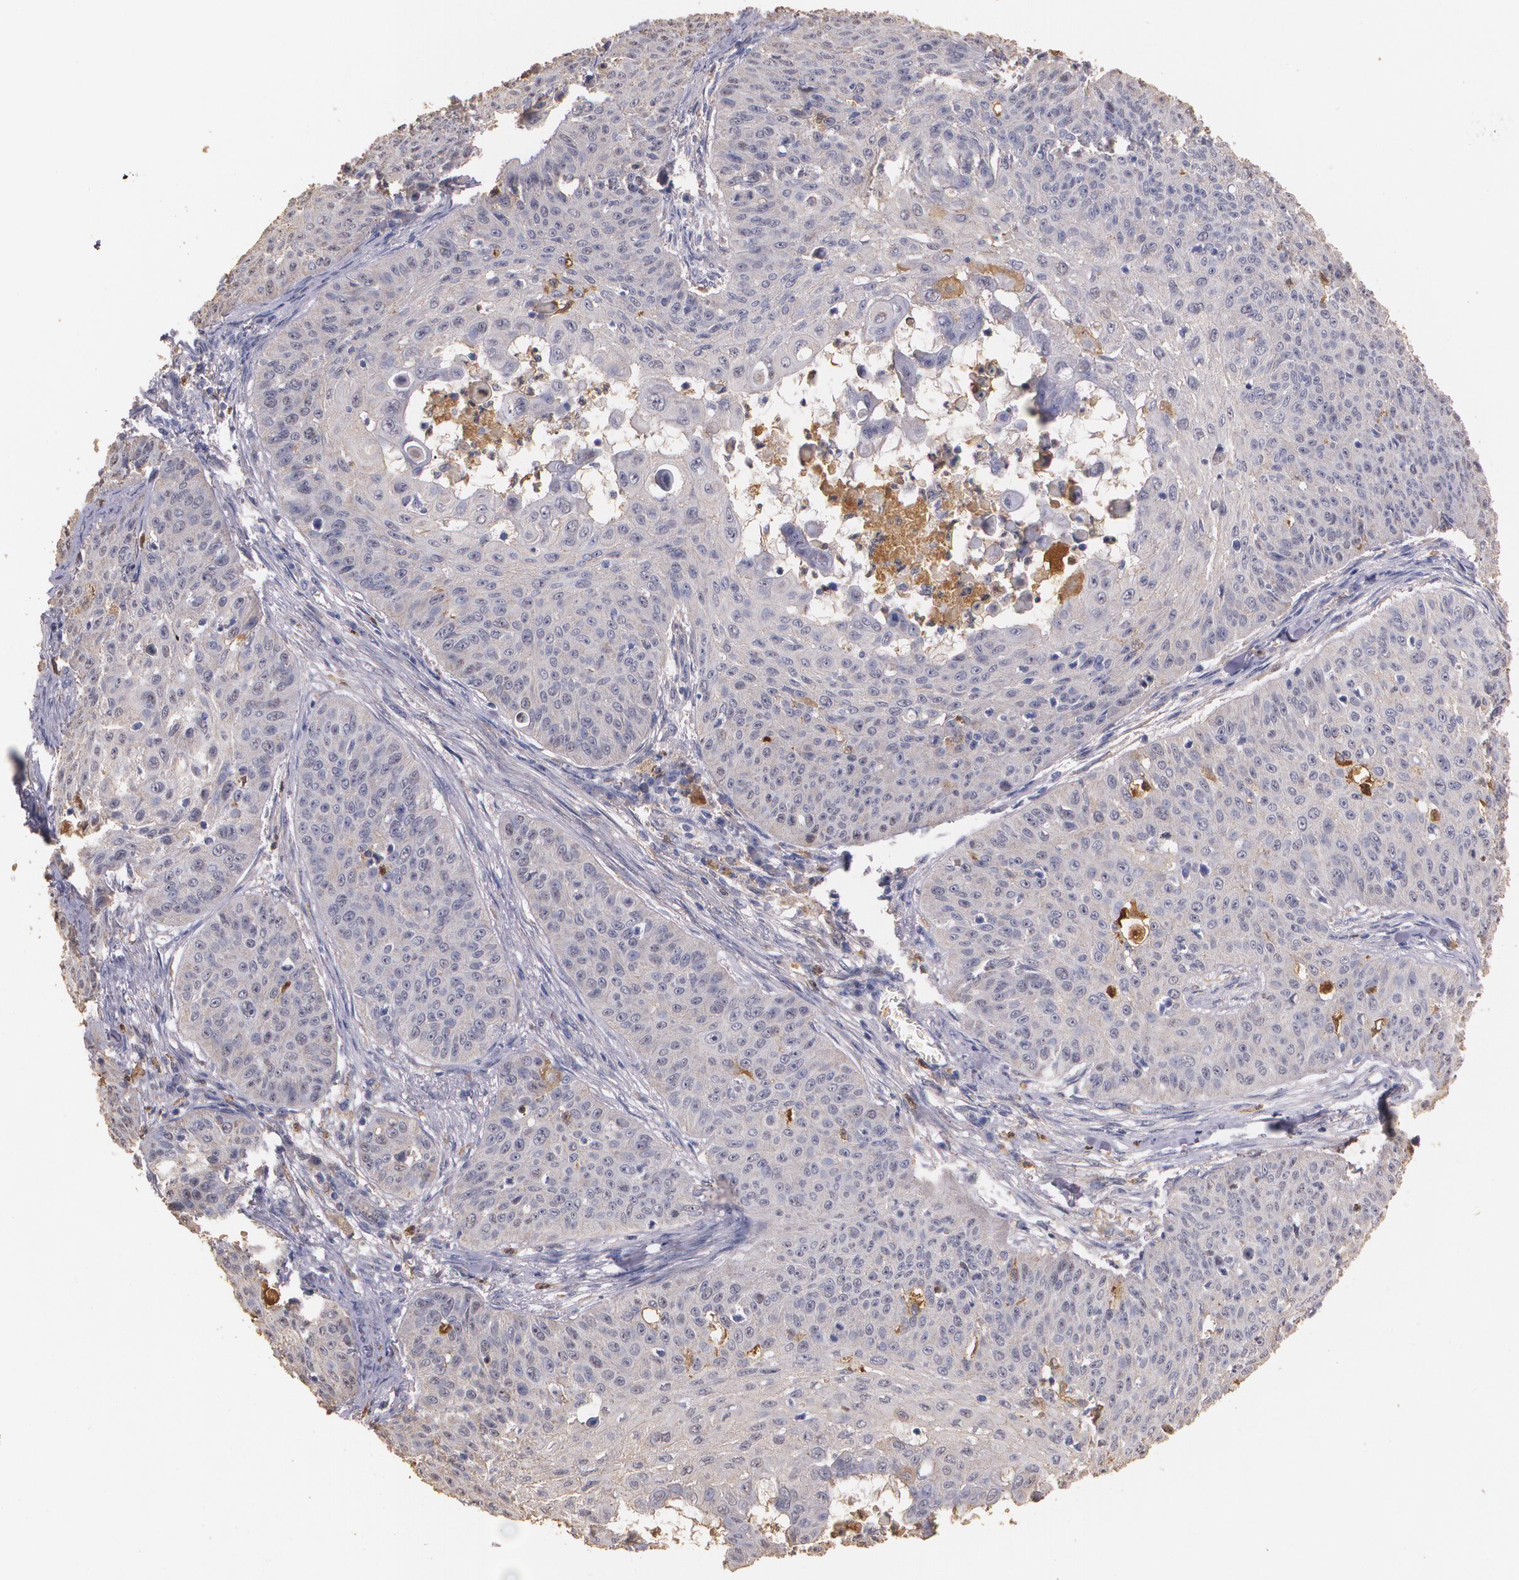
{"staining": {"intensity": "weak", "quantity": "25%-75%", "location": "cytoplasmic/membranous"}, "tissue": "skin cancer", "cell_type": "Tumor cells", "image_type": "cancer", "snomed": [{"axis": "morphology", "description": "Squamous cell carcinoma, NOS"}, {"axis": "topography", "description": "Skin"}], "caption": "Skin cancer was stained to show a protein in brown. There is low levels of weak cytoplasmic/membranous positivity in about 25%-75% of tumor cells.", "gene": "PTS", "patient": {"sex": "male", "age": 82}}